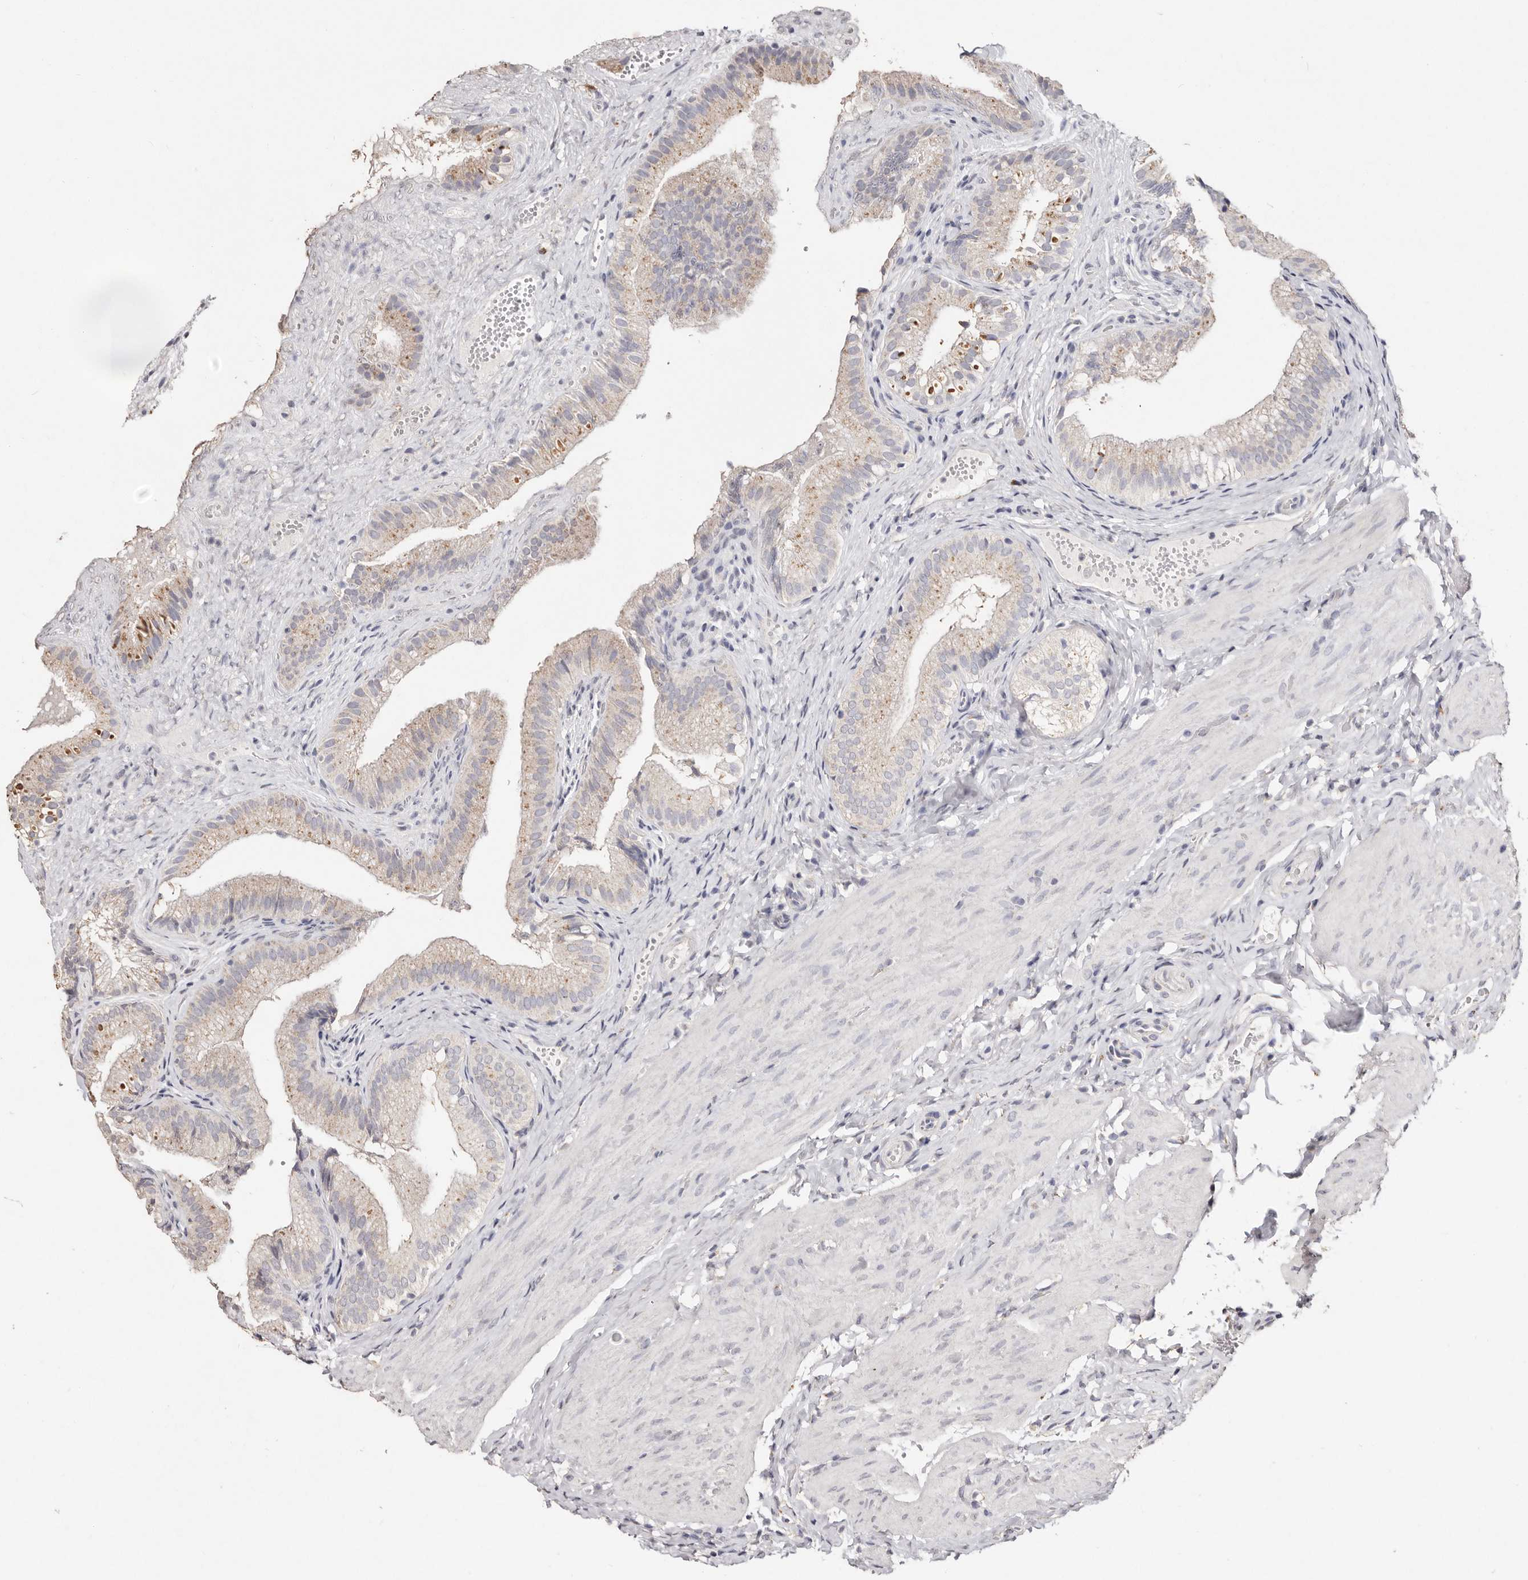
{"staining": {"intensity": "negative", "quantity": "none", "location": "none"}, "tissue": "gallbladder", "cell_type": "Glandular cells", "image_type": "normal", "snomed": [{"axis": "morphology", "description": "Normal tissue, NOS"}, {"axis": "topography", "description": "Gallbladder"}], "caption": "This is a micrograph of immunohistochemistry (IHC) staining of unremarkable gallbladder, which shows no positivity in glandular cells.", "gene": "LGALS7B", "patient": {"sex": "female", "age": 30}}